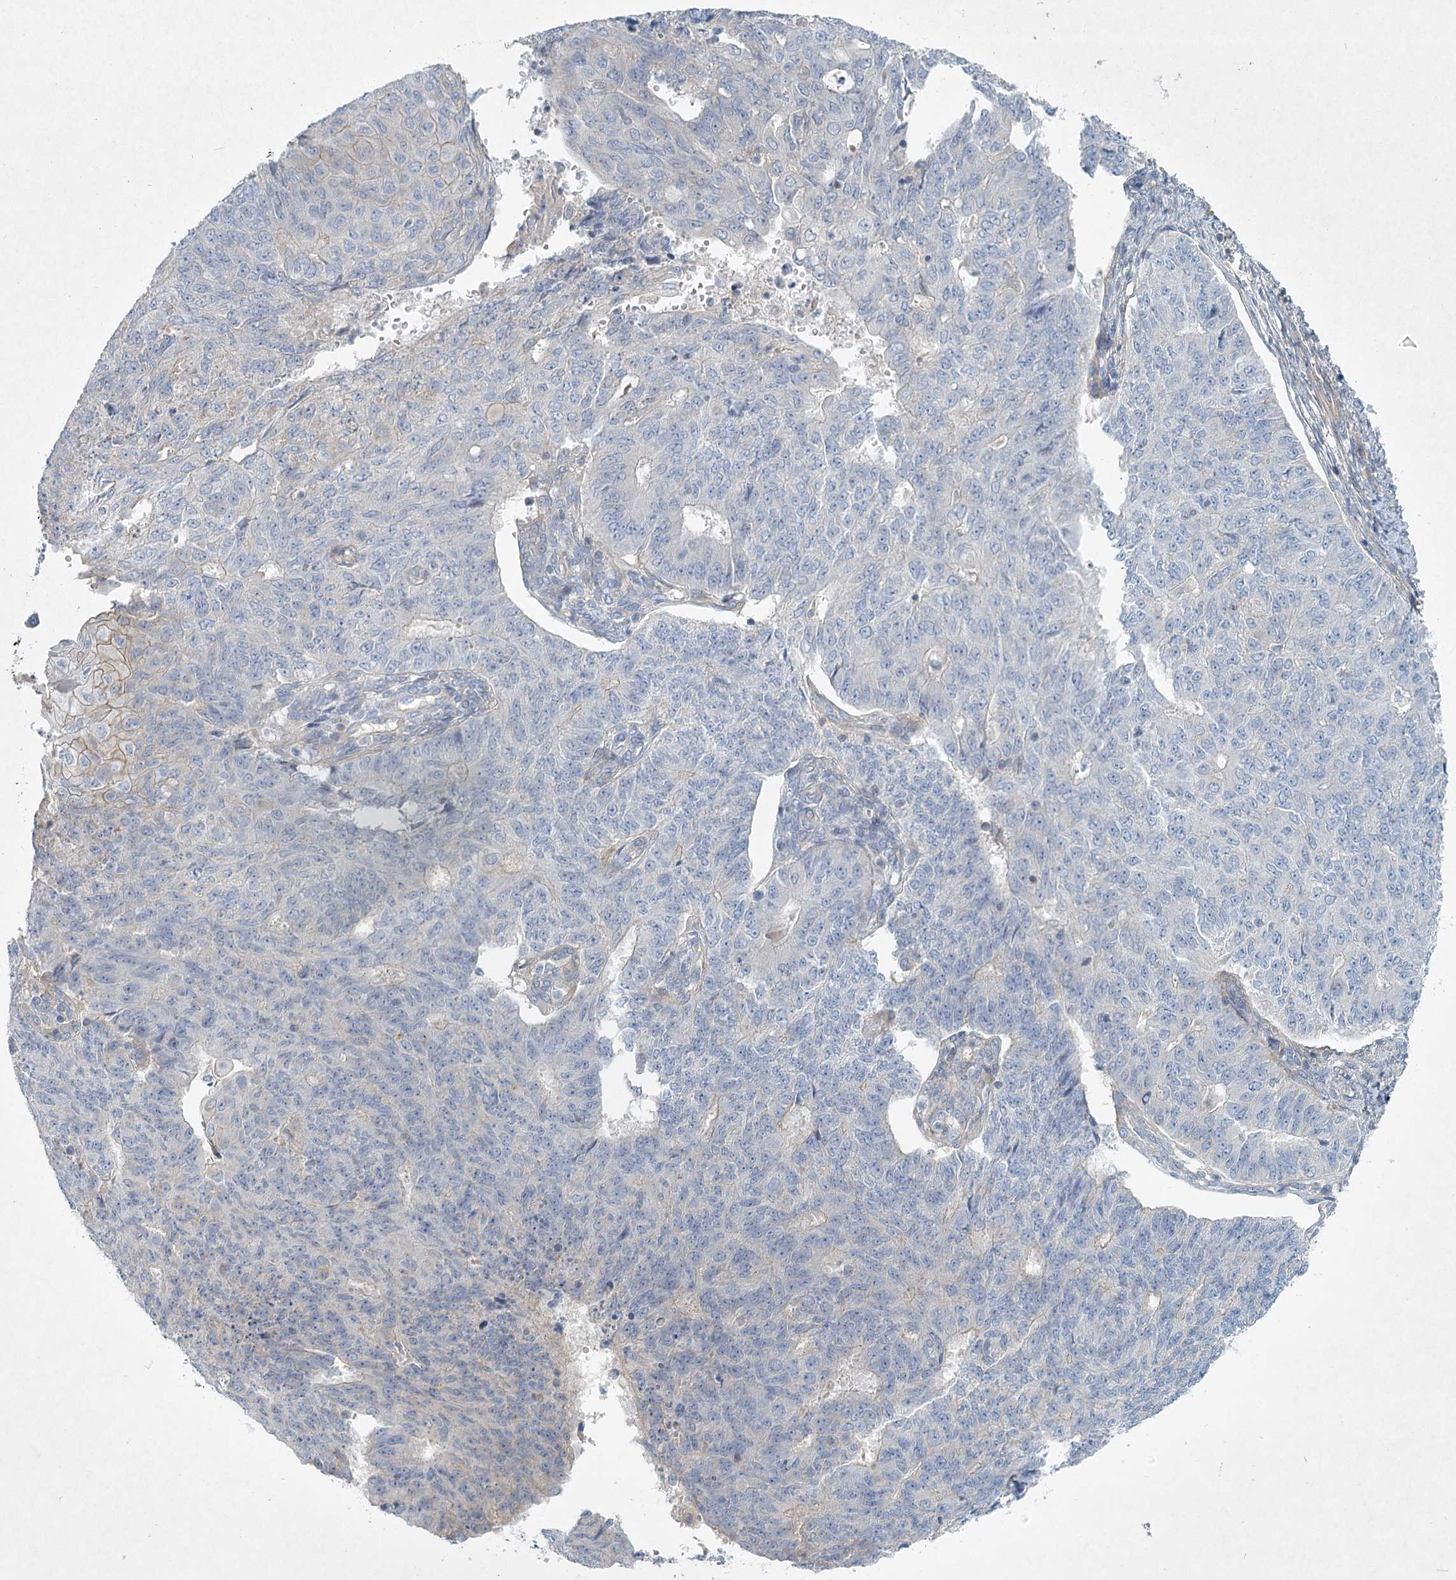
{"staining": {"intensity": "weak", "quantity": "<25%", "location": "cytoplasmic/membranous"}, "tissue": "endometrial cancer", "cell_type": "Tumor cells", "image_type": "cancer", "snomed": [{"axis": "morphology", "description": "Adenocarcinoma, NOS"}, {"axis": "topography", "description": "Endometrium"}], "caption": "This is an immunohistochemistry image of endometrial cancer (adenocarcinoma). There is no positivity in tumor cells.", "gene": "DNMBP", "patient": {"sex": "female", "age": 32}}